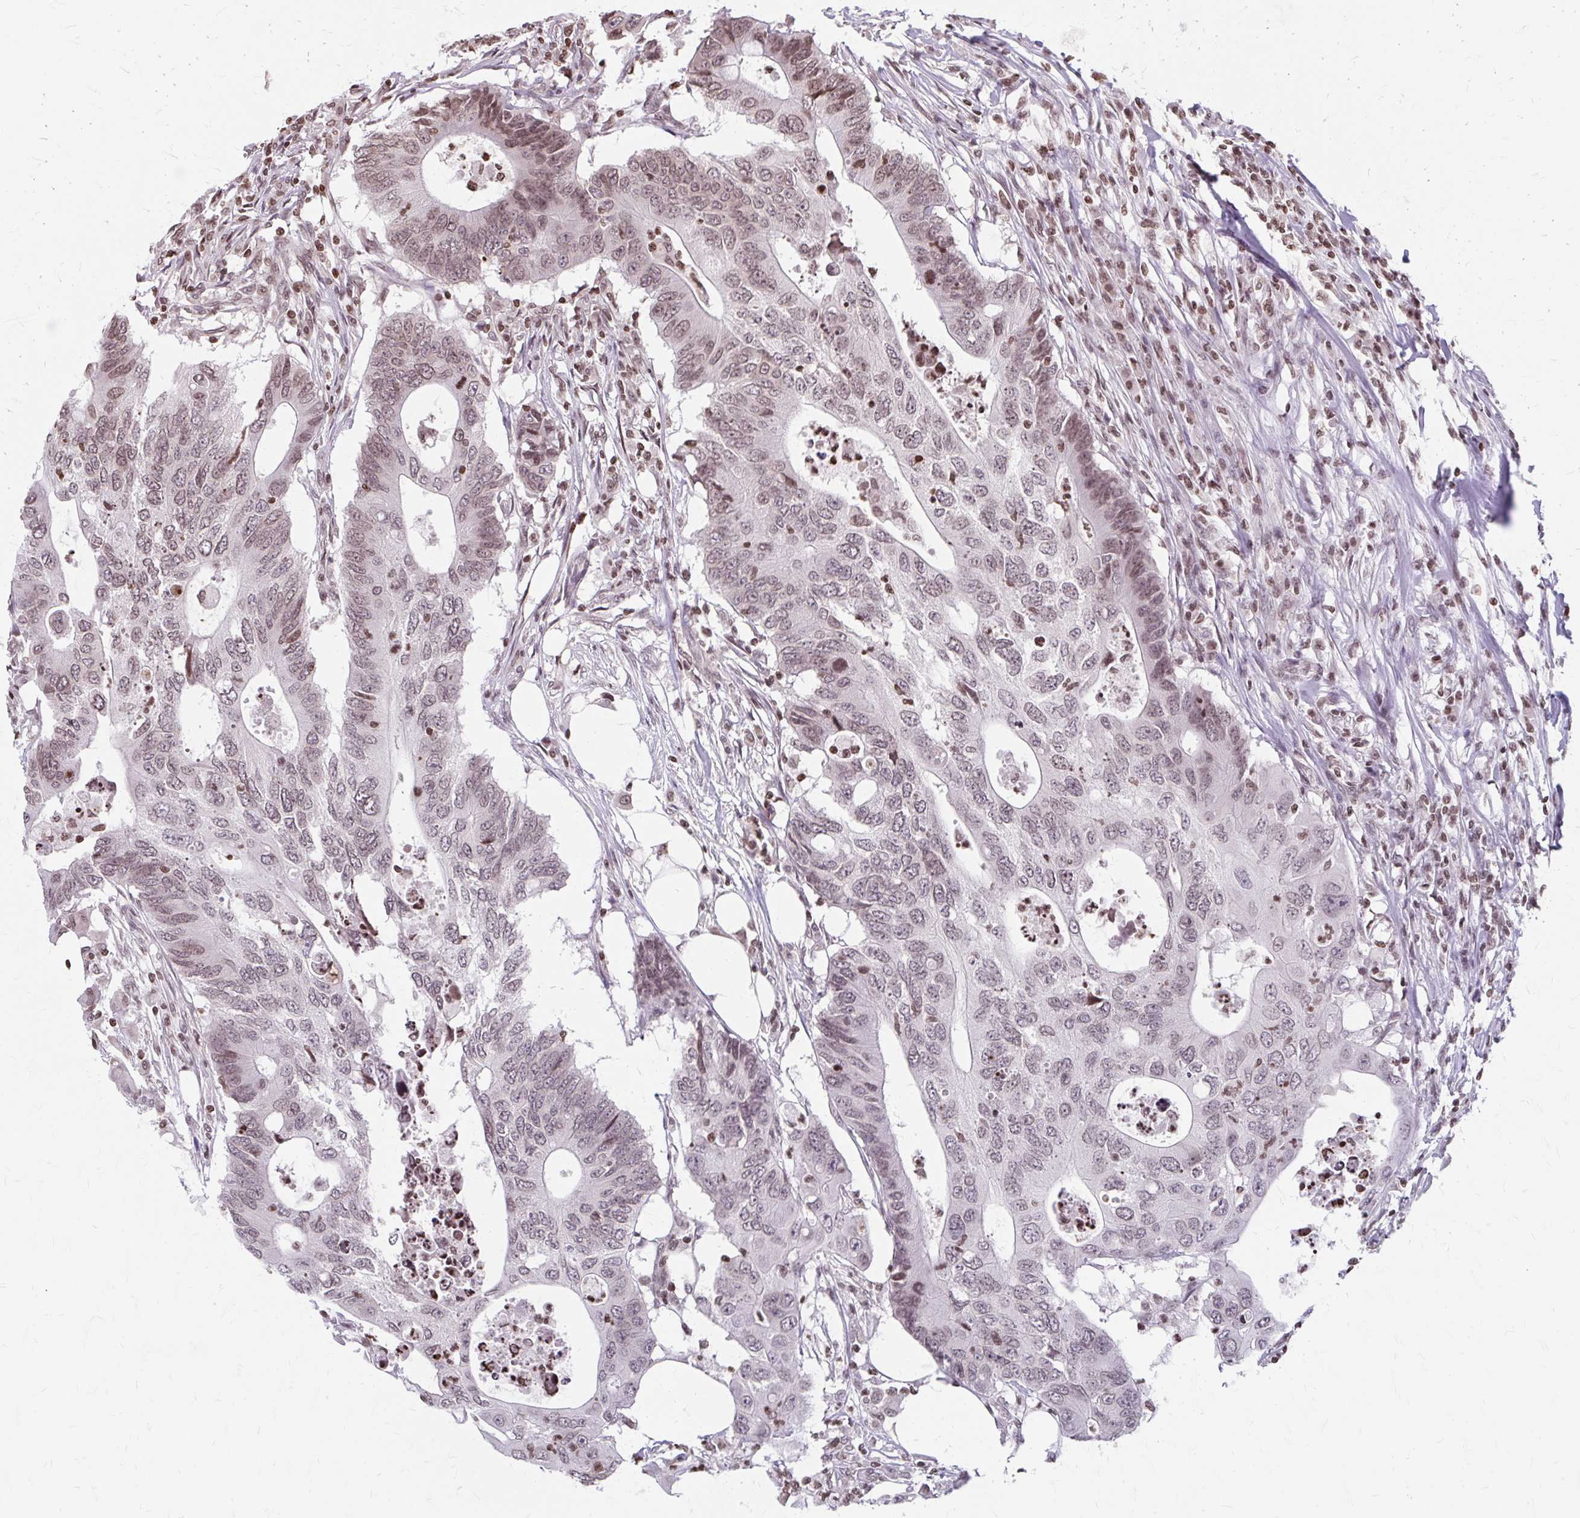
{"staining": {"intensity": "moderate", "quantity": "25%-75%", "location": "nuclear"}, "tissue": "colorectal cancer", "cell_type": "Tumor cells", "image_type": "cancer", "snomed": [{"axis": "morphology", "description": "Adenocarcinoma, NOS"}, {"axis": "topography", "description": "Colon"}], "caption": "Human colorectal cancer (adenocarcinoma) stained with a protein marker reveals moderate staining in tumor cells.", "gene": "ORC3", "patient": {"sex": "male", "age": 71}}